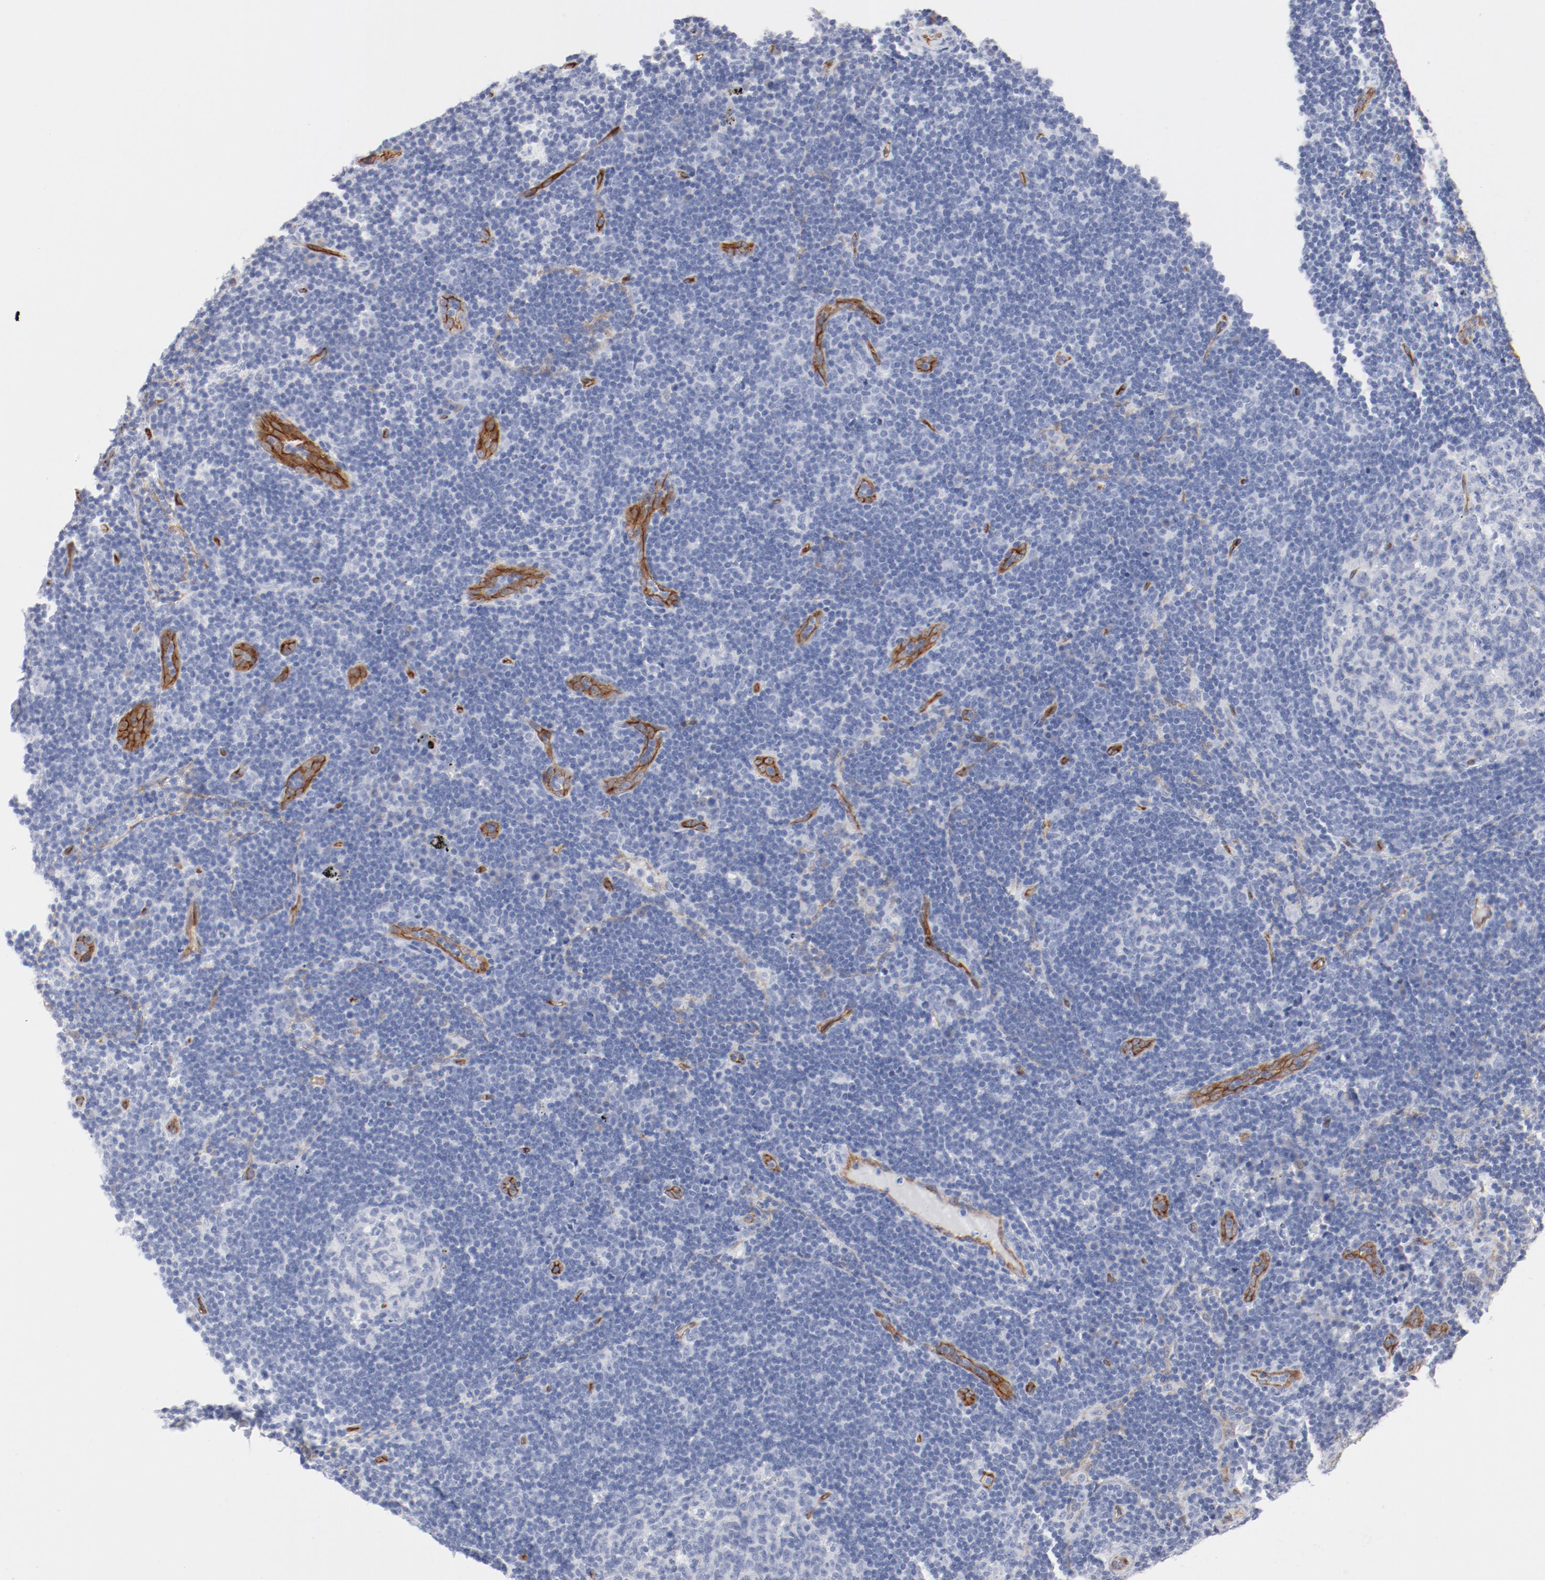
{"staining": {"intensity": "negative", "quantity": "none", "location": "none"}, "tissue": "lymph node", "cell_type": "Germinal center cells", "image_type": "normal", "snomed": [{"axis": "morphology", "description": "Normal tissue, NOS"}, {"axis": "morphology", "description": "Squamous cell carcinoma, metastatic, NOS"}, {"axis": "topography", "description": "Lymph node"}], "caption": "A photomicrograph of lymph node stained for a protein demonstrates no brown staining in germinal center cells.", "gene": "SHANK3", "patient": {"sex": "female", "age": 53}}